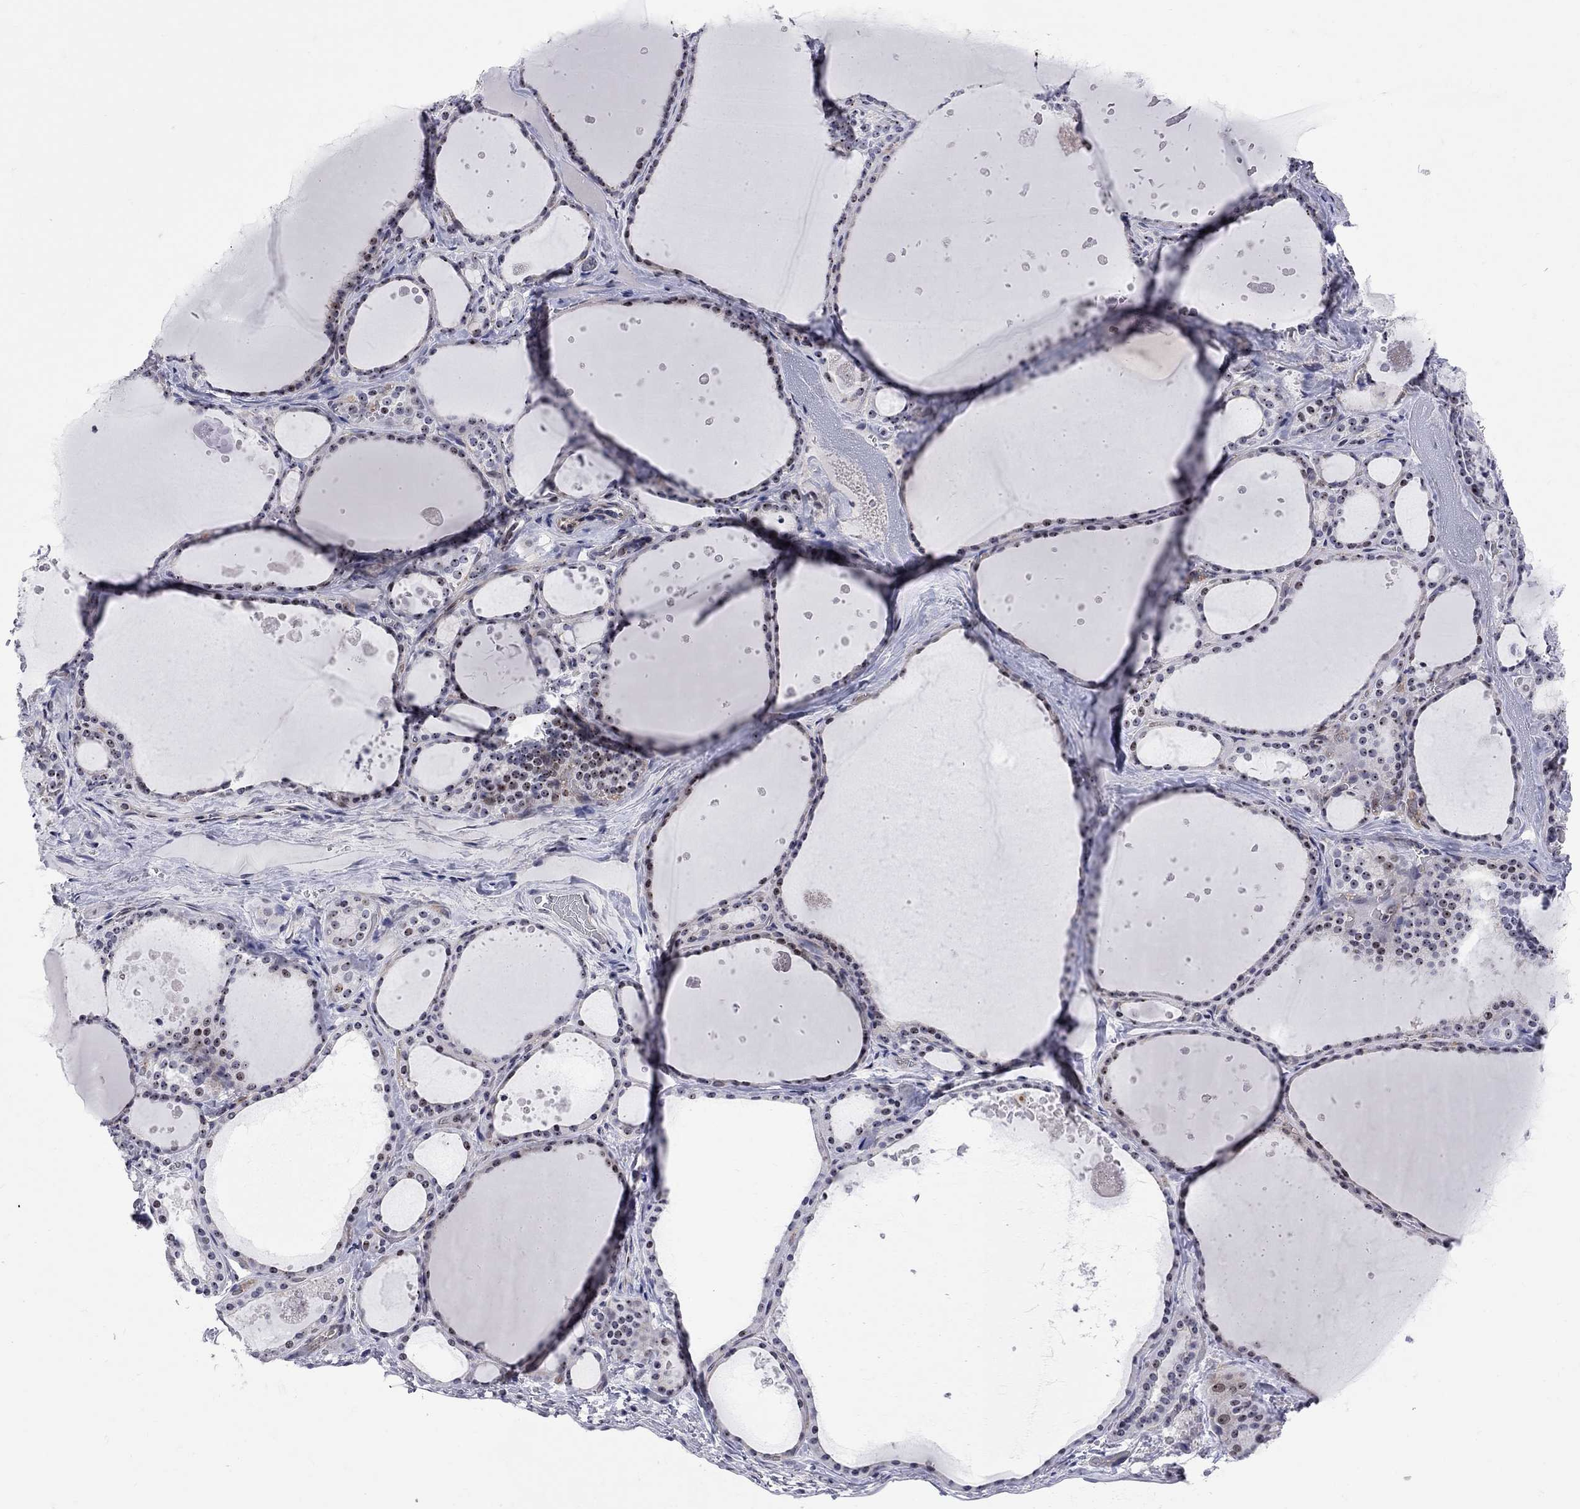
{"staining": {"intensity": "moderate", "quantity": "25%-75%", "location": "nuclear"}, "tissue": "thyroid gland", "cell_type": "Glandular cells", "image_type": "normal", "snomed": [{"axis": "morphology", "description": "Normal tissue, NOS"}, {"axis": "topography", "description": "Thyroid gland"}], "caption": "Protein analysis of unremarkable thyroid gland reveals moderate nuclear expression in approximately 25%-75% of glandular cells. Nuclei are stained in blue.", "gene": "DHX33", "patient": {"sex": "male", "age": 63}}